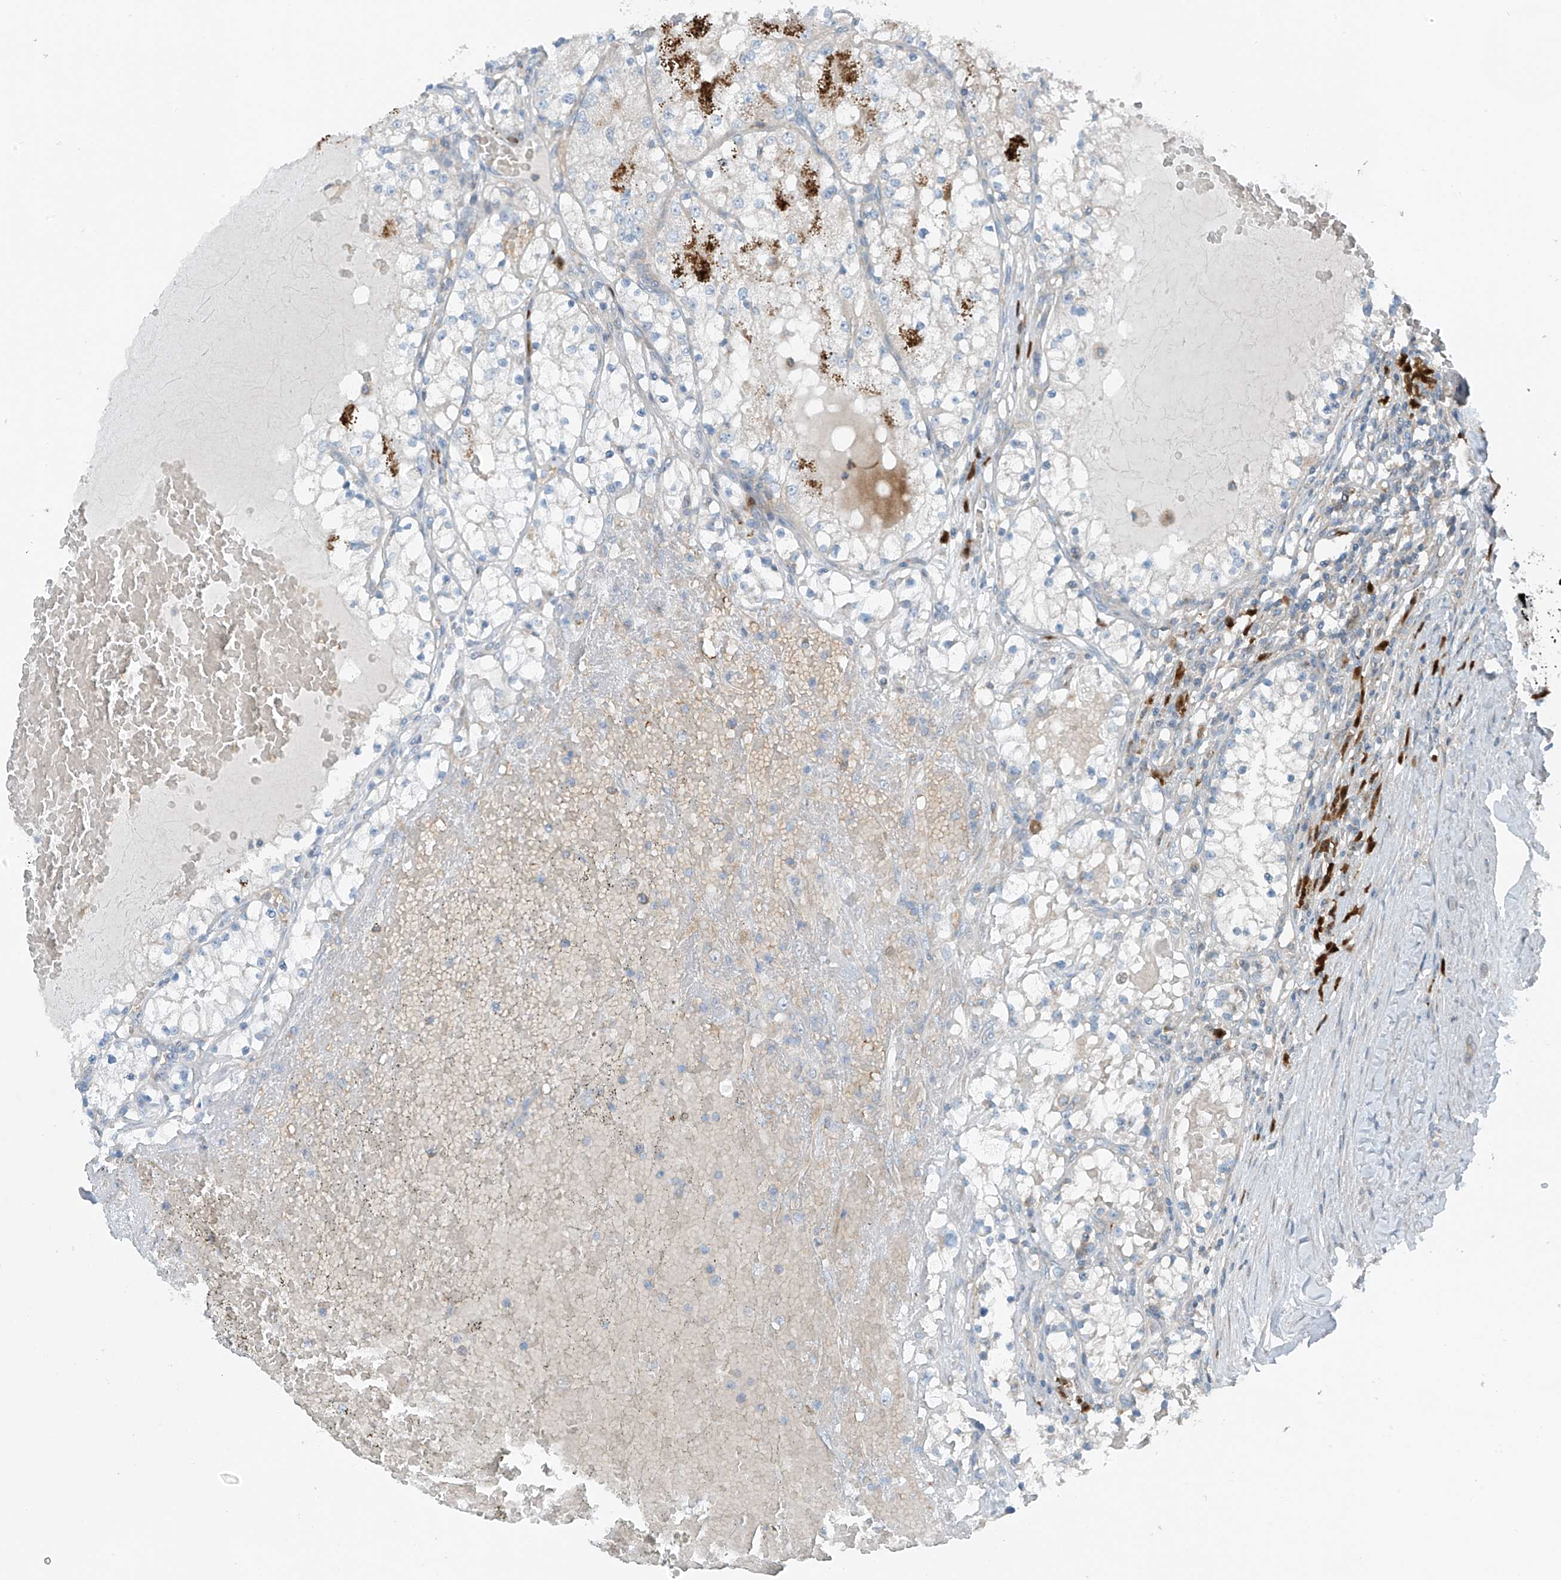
{"staining": {"intensity": "negative", "quantity": "none", "location": "none"}, "tissue": "renal cancer", "cell_type": "Tumor cells", "image_type": "cancer", "snomed": [{"axis": "morphology", "description": "Normal tissue, NOS"}, {"axis": "morphology", "description": "Adenocarcinoma, NOS"}, {"axis": "topography", "description": "Kidney"}], "caption": "This is an IHC histopathology image of human renal cancer. There is no positivity in tumor cells.", "gene": "SLC12A6", "patient": {"sex": "male", "age": 68}}